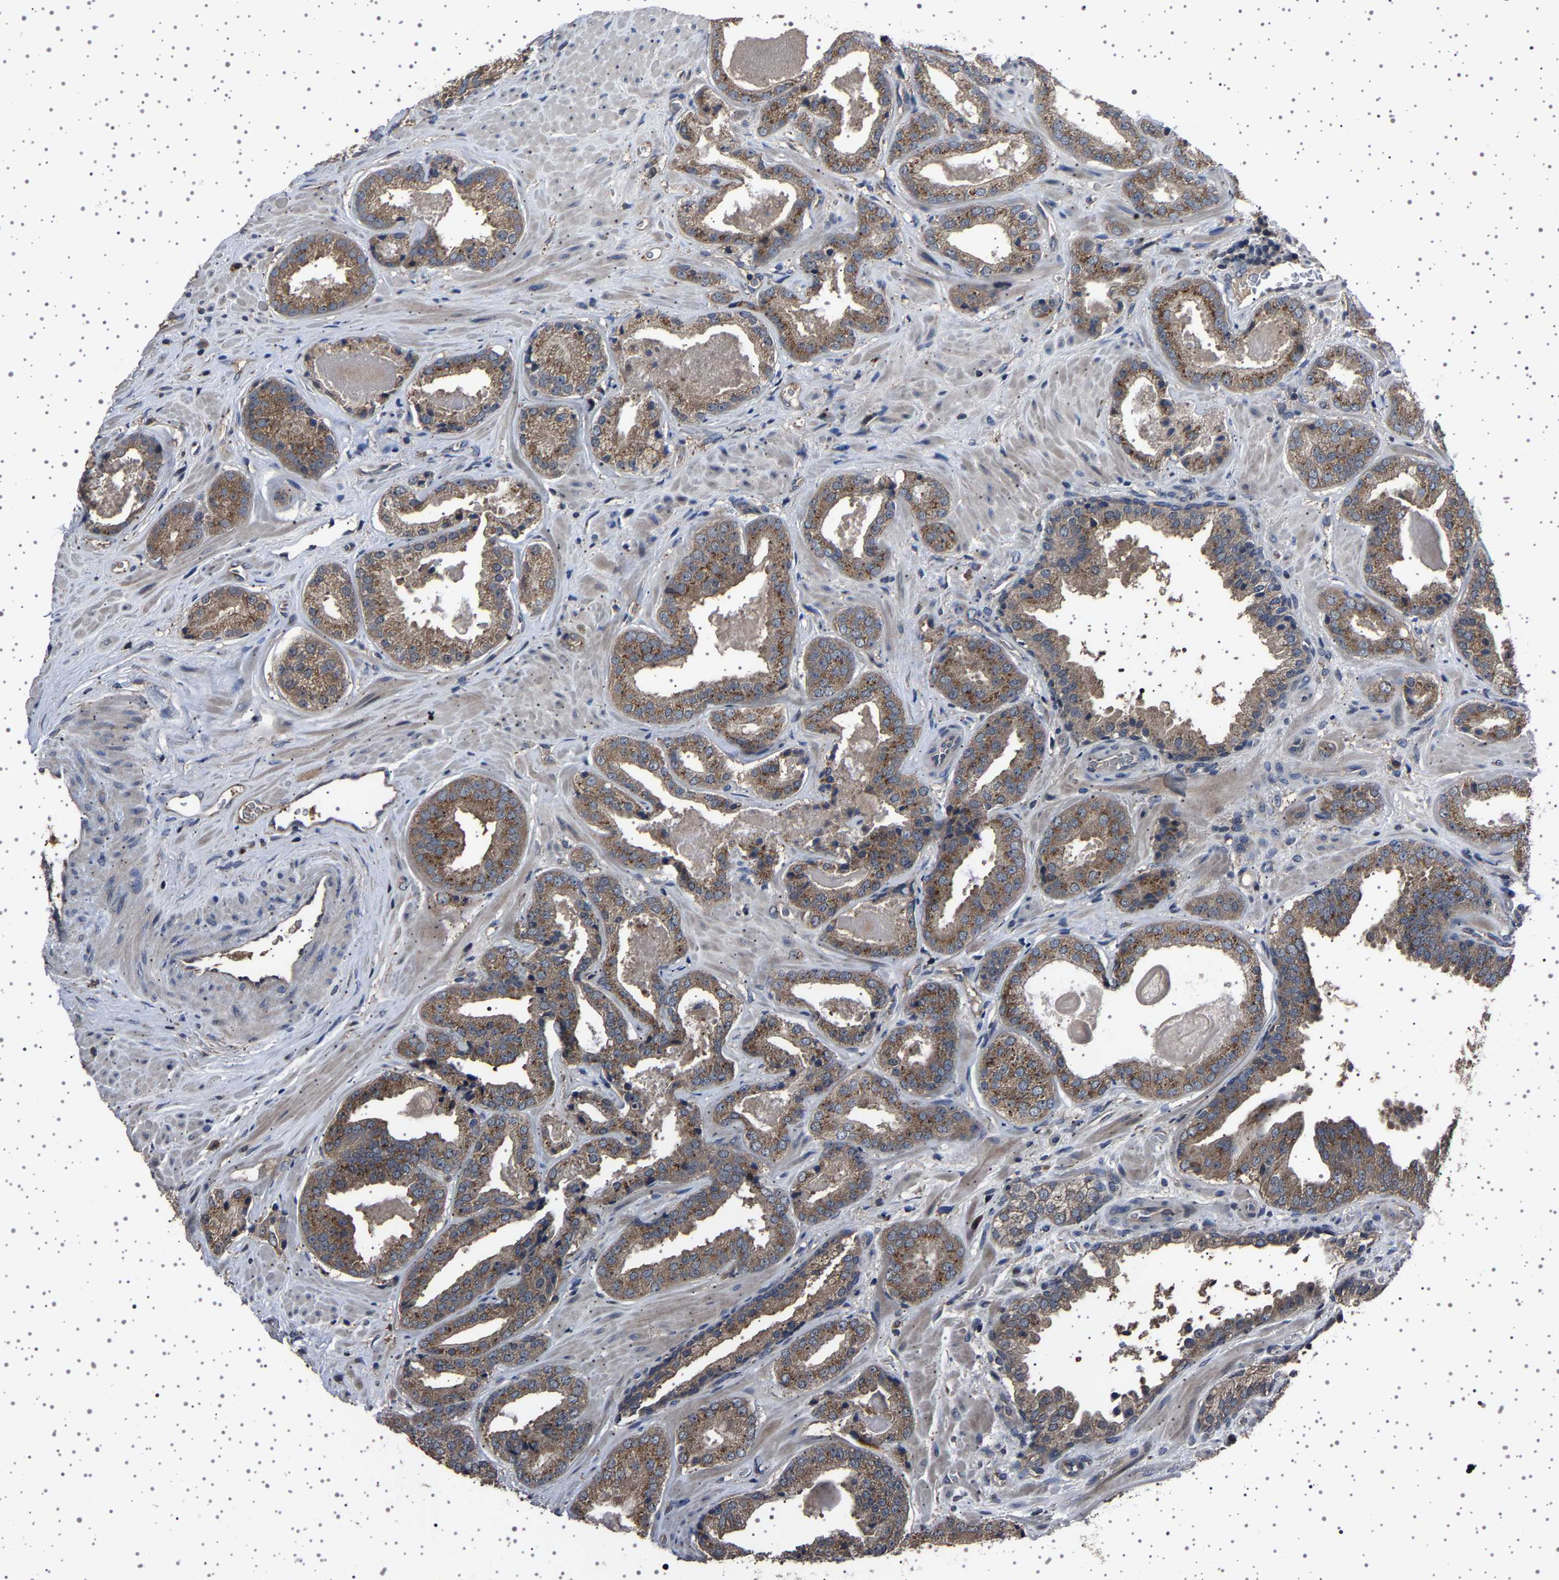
{"staining": {"intensity": "moderate", "quantity": ">75%", "location": "cytoplasmic/membranous"}, "tissue": "prostate cancer", "cell_type": "Tumor cells", "image_type": "cancer", "snomed": [{"axis": "morphology", "description": "Adenocarcinoma, Low grade"}, {"axis": "topography", "description": "Prostate"}], "caption": "DAB (3,3'-diaminobenzidine) immunohistochemical staining of prostate cancer (low-grade adenocarcinoma) demonstrates moderate cytoplasmic/membranous protein positivity in about >75% of tumor cells.", "gene": "NCKAP1", "patient": {"sex": "male", "age": 71}}